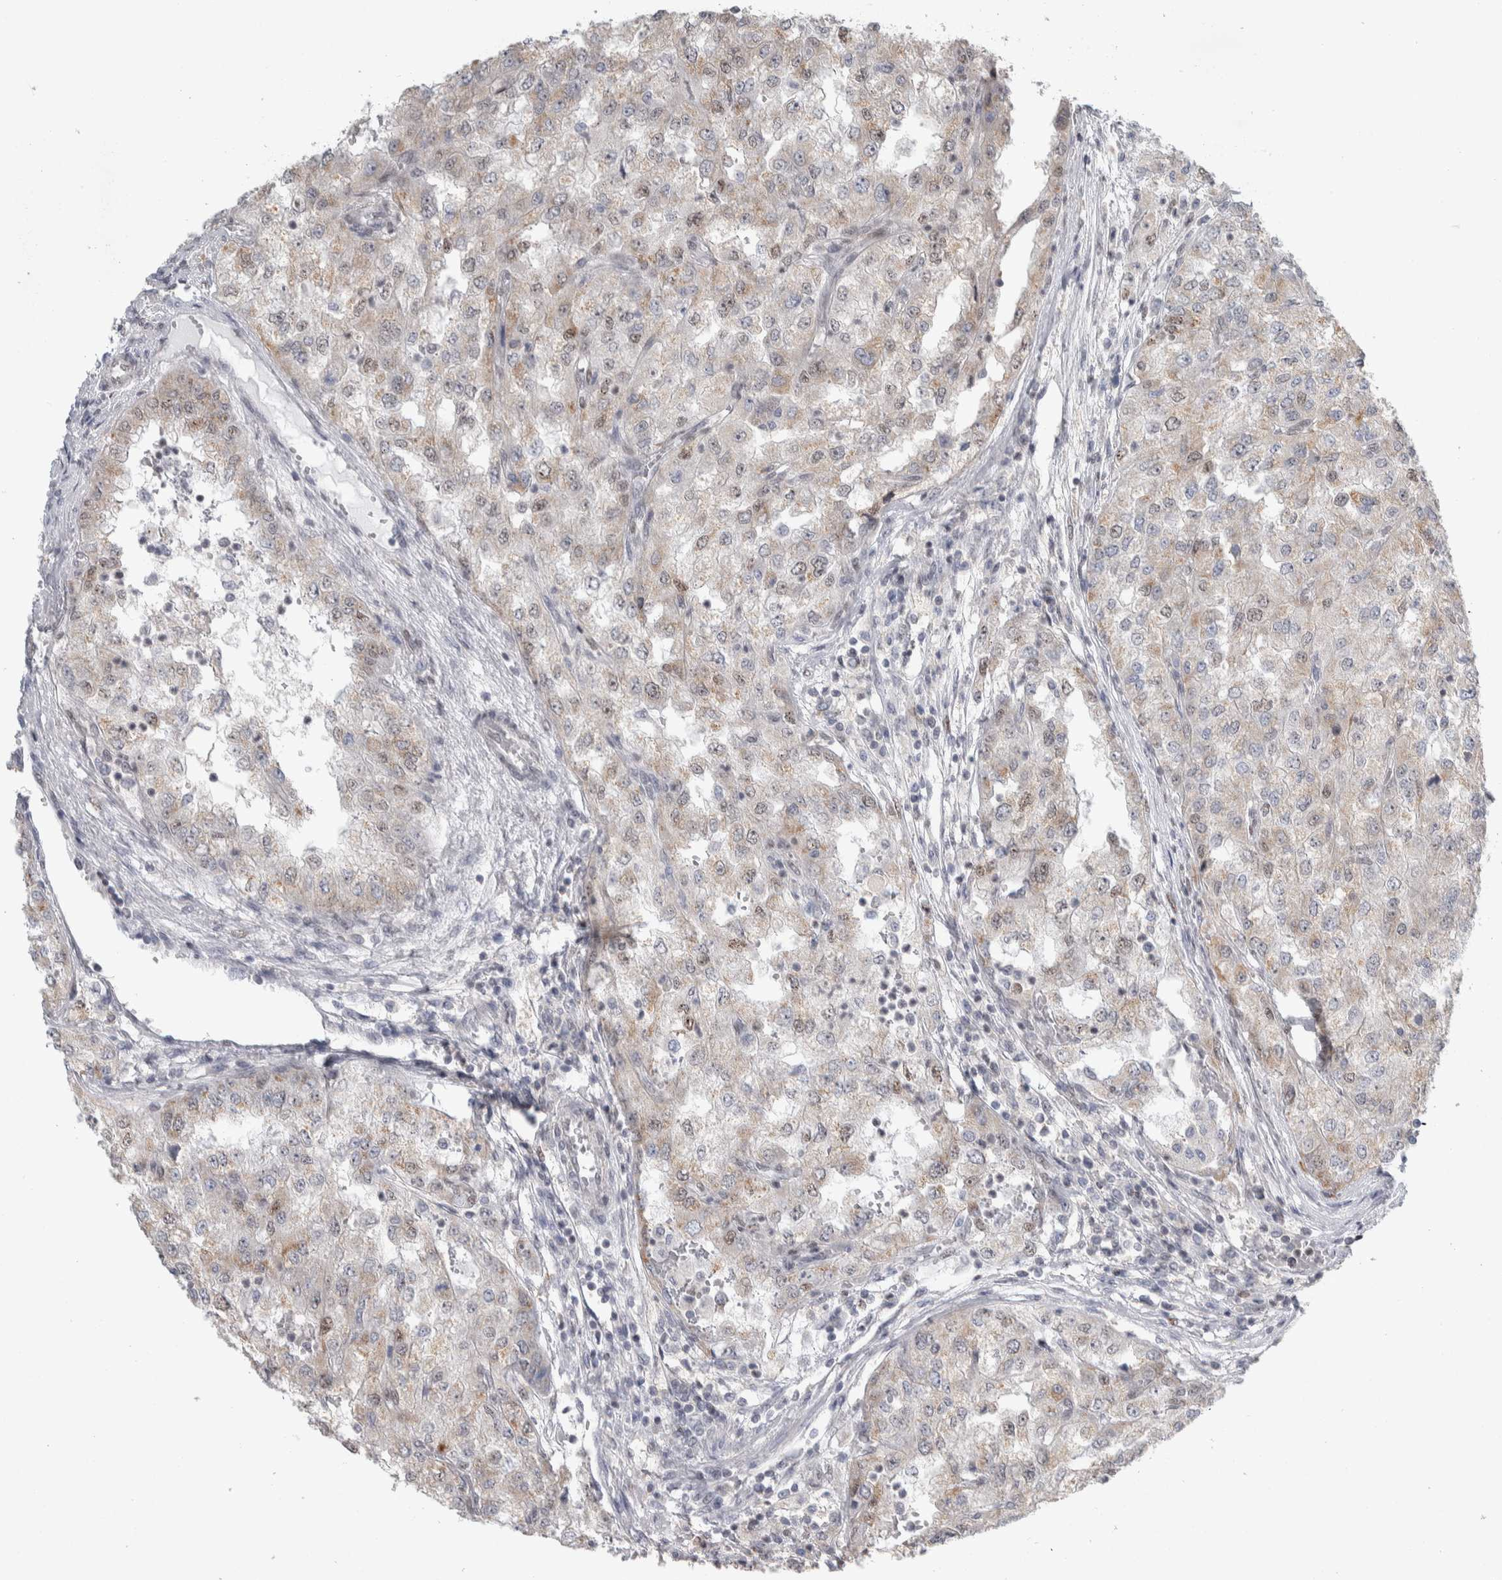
{"staining": {"intensity": "moderate", "quantity": "<25%", "location": "cytoplasmic/membranous,nuclear"}, "tissue": "renal cancer", "cell_type": "Tumor cells", "image_type": "cancer", "snomed": [{"axis": "morphology", "description": "Adenocarcinoma, NOS"}, {"axis": "topography", "description": "Kidney"}], "caption": "An image showing moderate cytoplasmic/membranous and nuclear positivity in about <25% of tumor cells in renal cancer (adenocarcinoma), as visualized by brown immunohistochemical staining.", "gene": "TAX1BP1", "patient": {"sex": "female", "age": 54}}